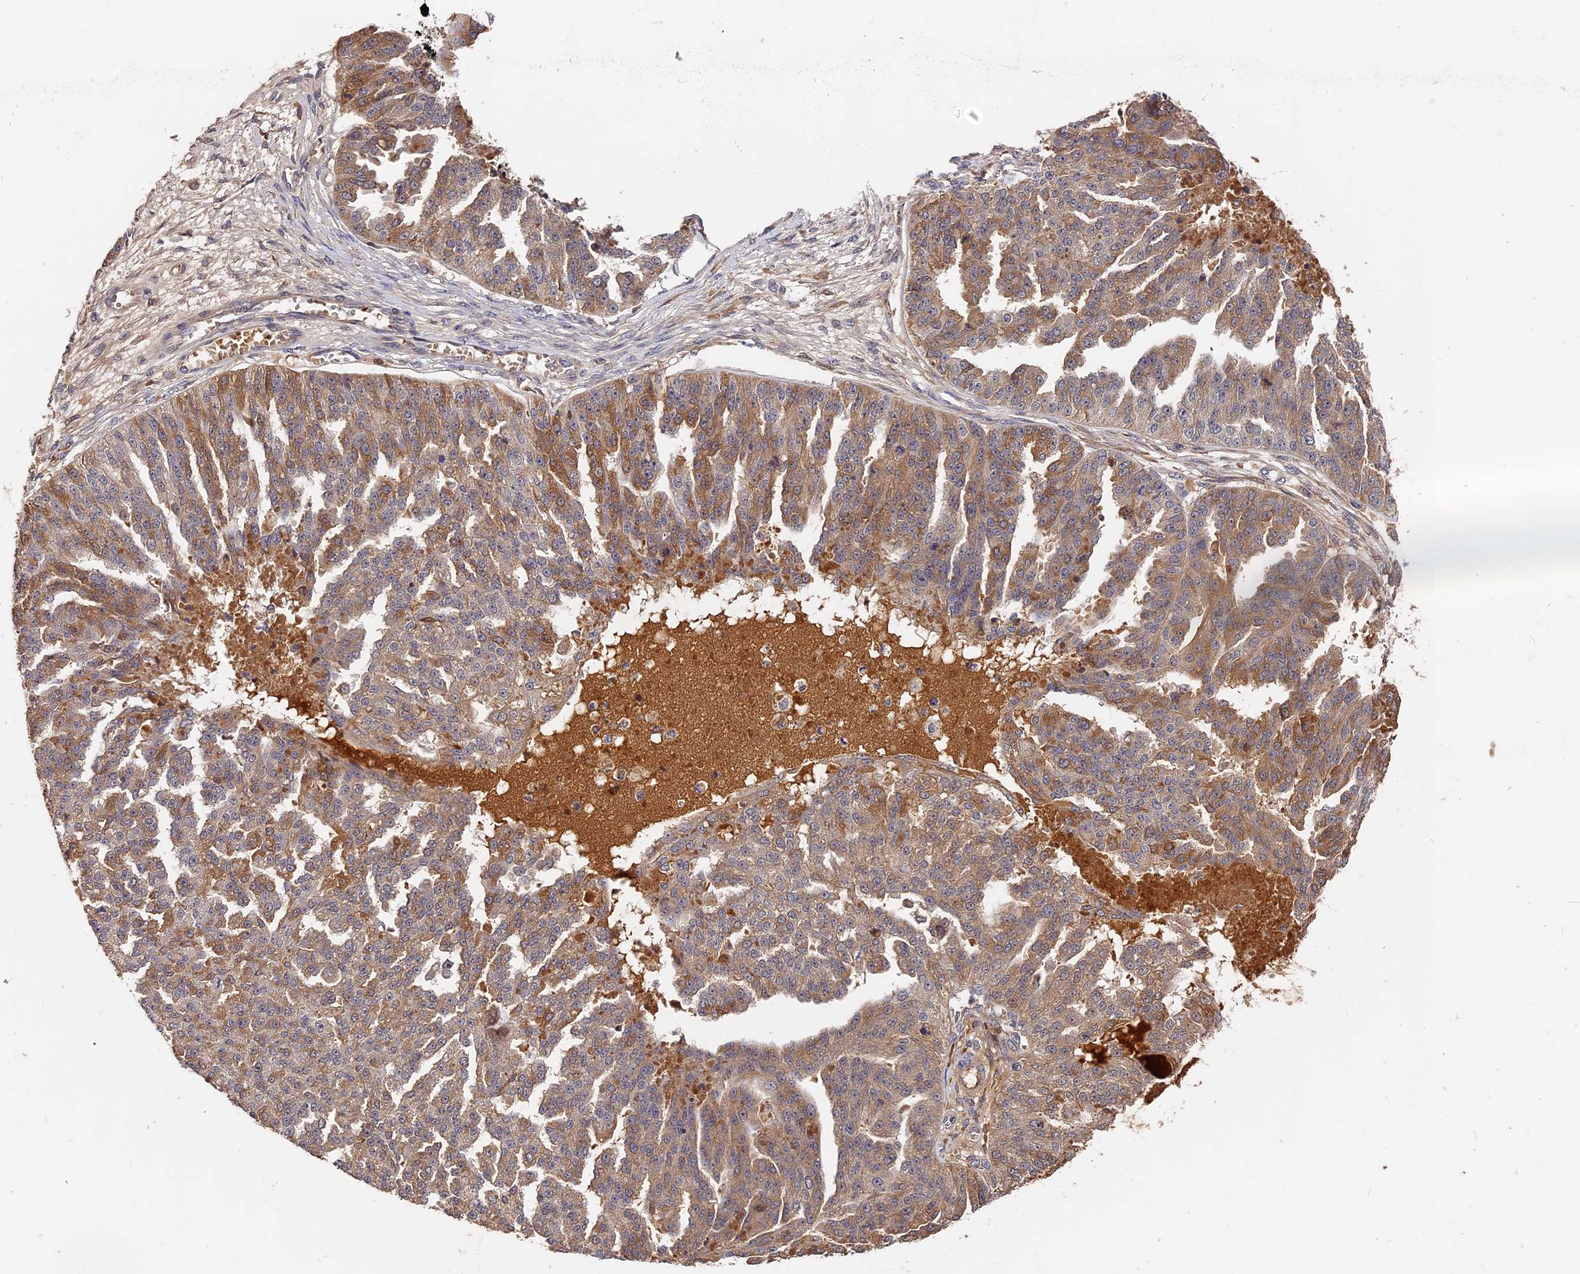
{"staining": {"intensity": "moderate", "quantity": "25%-75%", "location": "cytoplasmic/membranous"}, "tissue": "ovarian cancer", "cell_type": "Tumor cells", "image_type": "cancer", "snomed": [{"axis": "morphology", "description": "Cystadenocarcinoma, serous, NOS"}, {"axis": "topography", "description": "Ovary"}], "caption": "This histopathology image reveals immunohistochemistry staining of ovarian cancer (serous cystadenocarcinoma), with medium moderate cytoplasmic/membranous expression in about 25%-75% of tumor cells.", "gene": "ITIH1", "patient": {"sex": "female", "age": 58}}